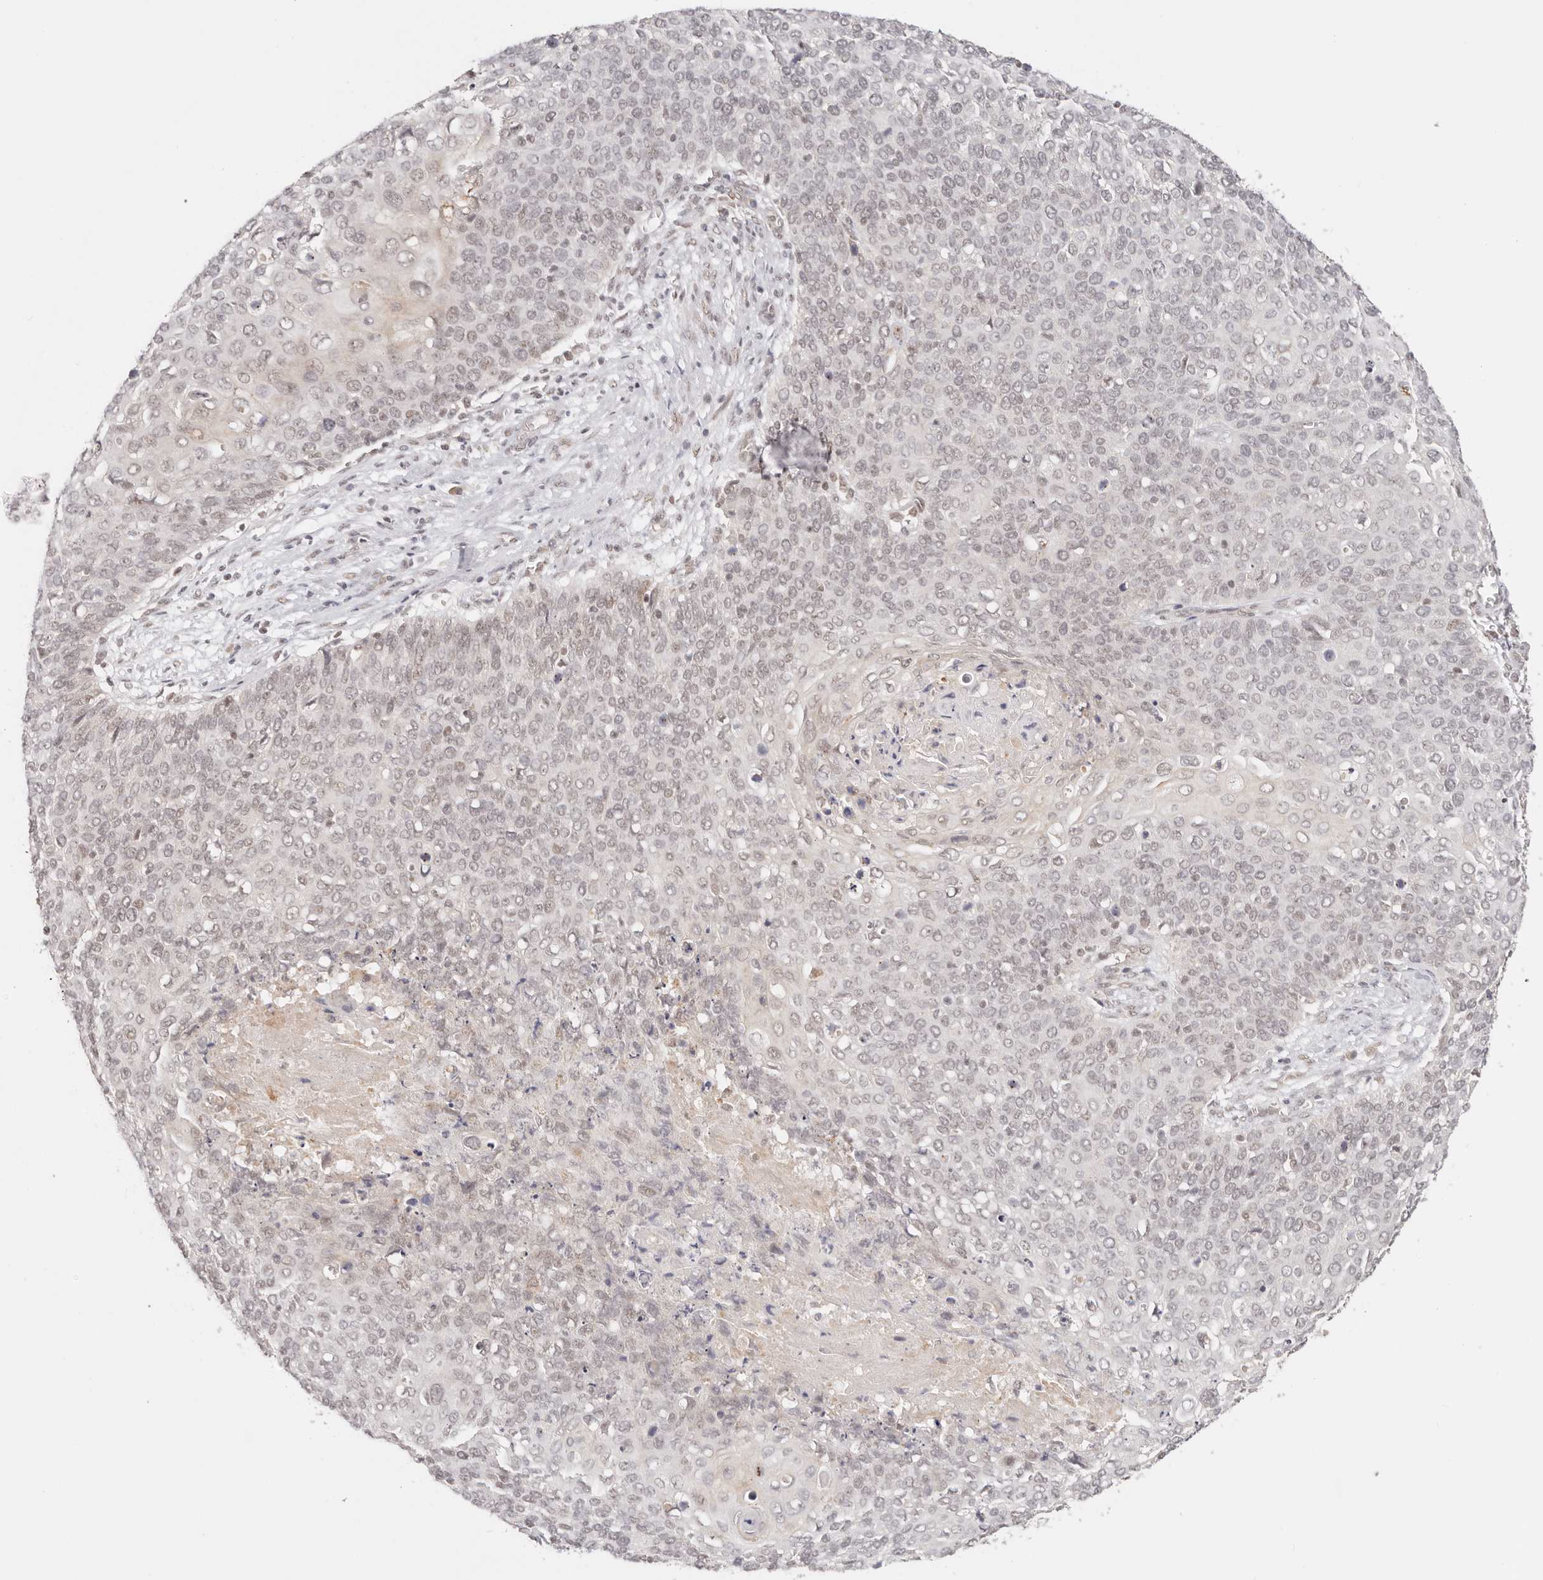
{"staining": {"intensity": "weak", "quantity": "25%-75%", "location": "nuclear"}, "tissue": "cervical cancer", "cell_type": "Tumor cells", "image_type": "cancer", "snomed": [{"axis": "morphology", "description": "Squamous cell carcinoma, NOS"}, {"axis": "topography", "description": "Cervix"}], "caption": "A photomicrograph of human squamous cell carcinoma (cervical) stained for a protein shows weak nuclear brown staining in tumor cells.", "gene": "RFC3", "patient": {"sex": "female", "age": 39}}